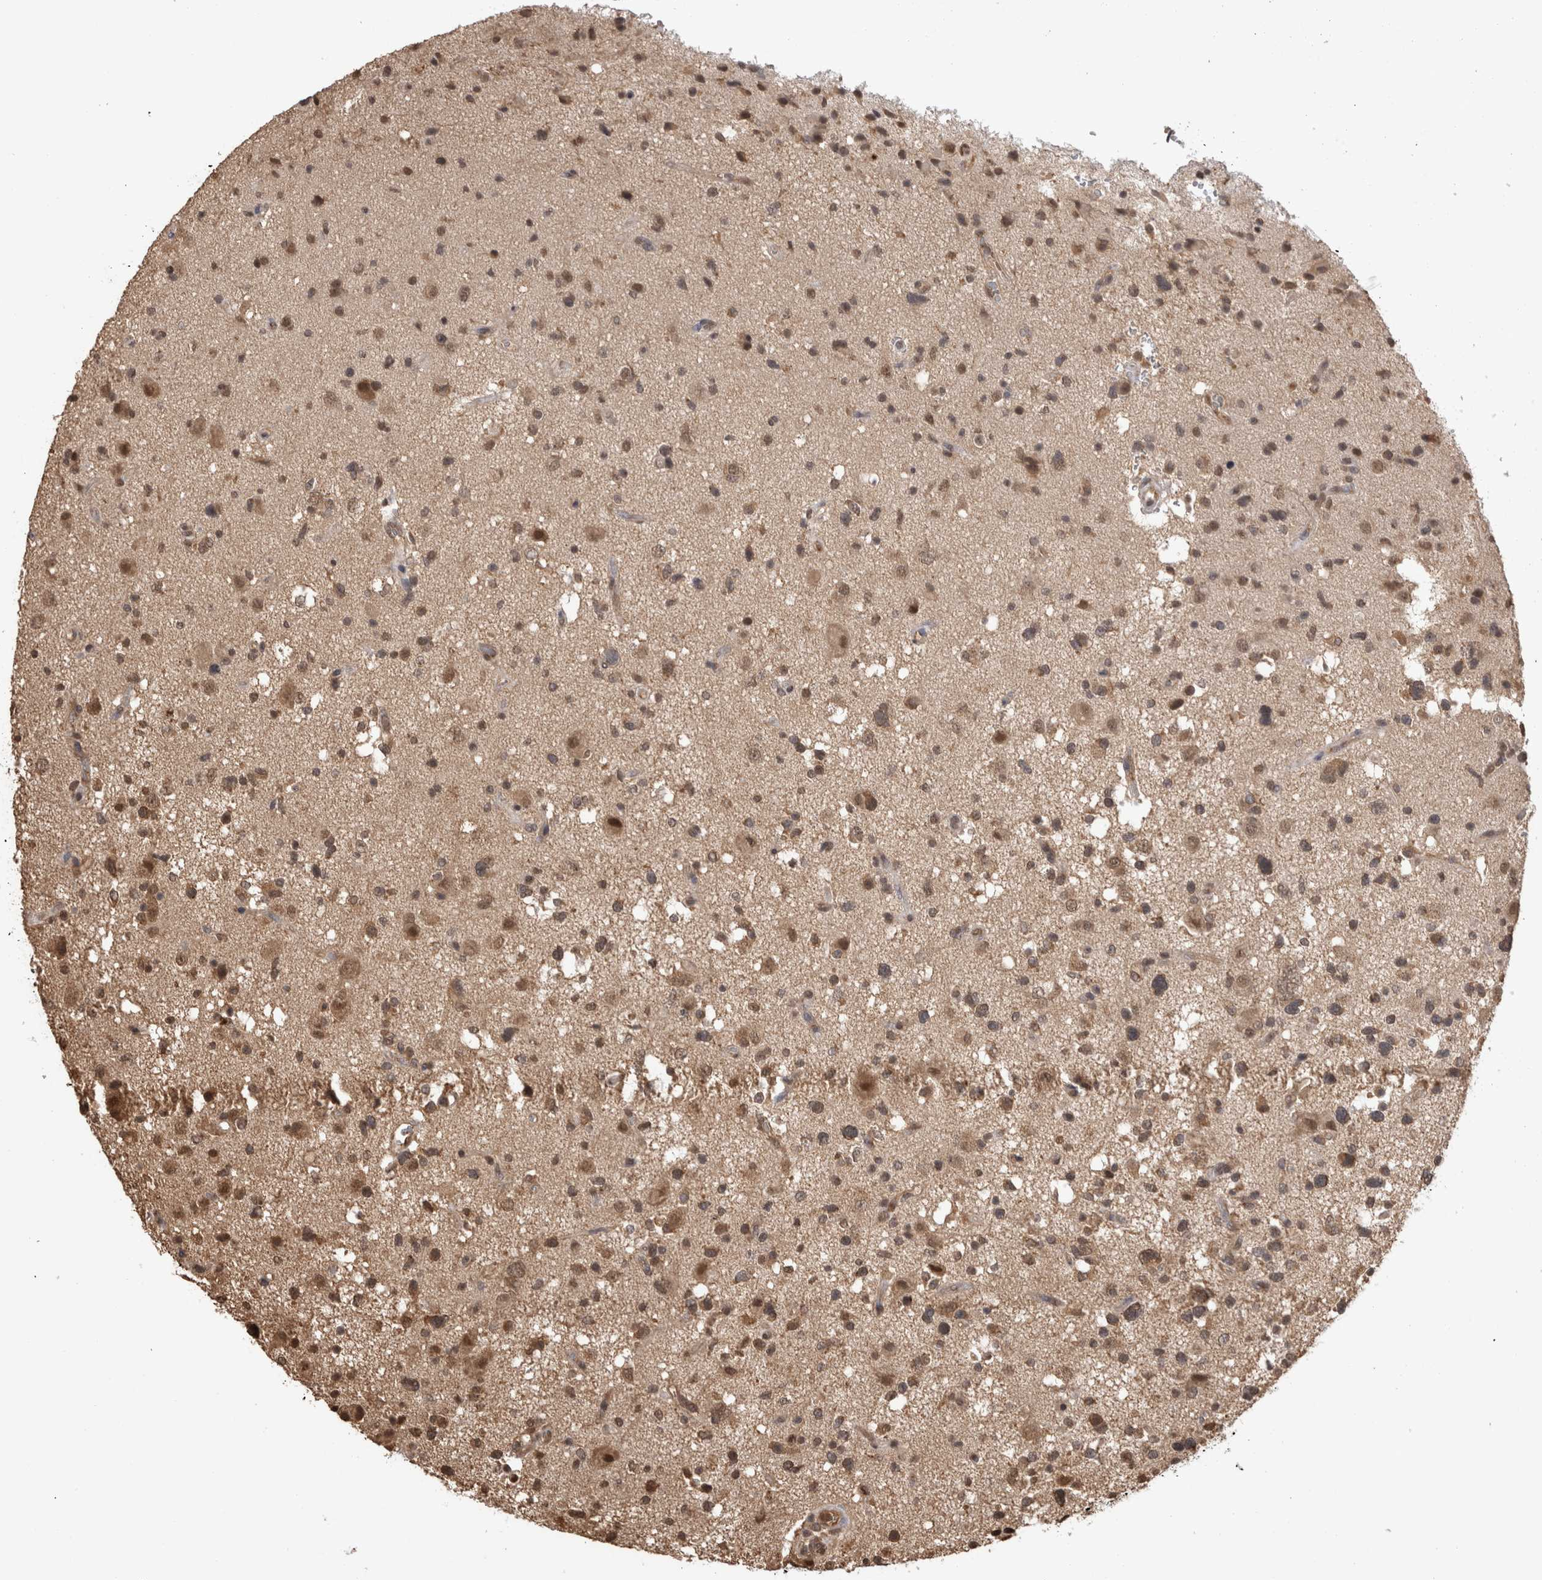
{"staining": {"intensity": "weak", "quantity": ">75%", "location": "cytoplasmic/membranous,nuclear"}, "tissue": "glioma", "cell_type": "Tumor cells", "image_type": "cancer", "snomed": [{"axis": "morphology", "description": "Glioma, malignant, High grade"}, {"axis": "topography", "description": "Brain"}], "caption": "Tumor cells exhibit weak cytoplasmic/membranous and nuclear staining in about >75% of cells in glioma.", "gene": "PAK4", "patient": {"sex": "male", "age": 33}}